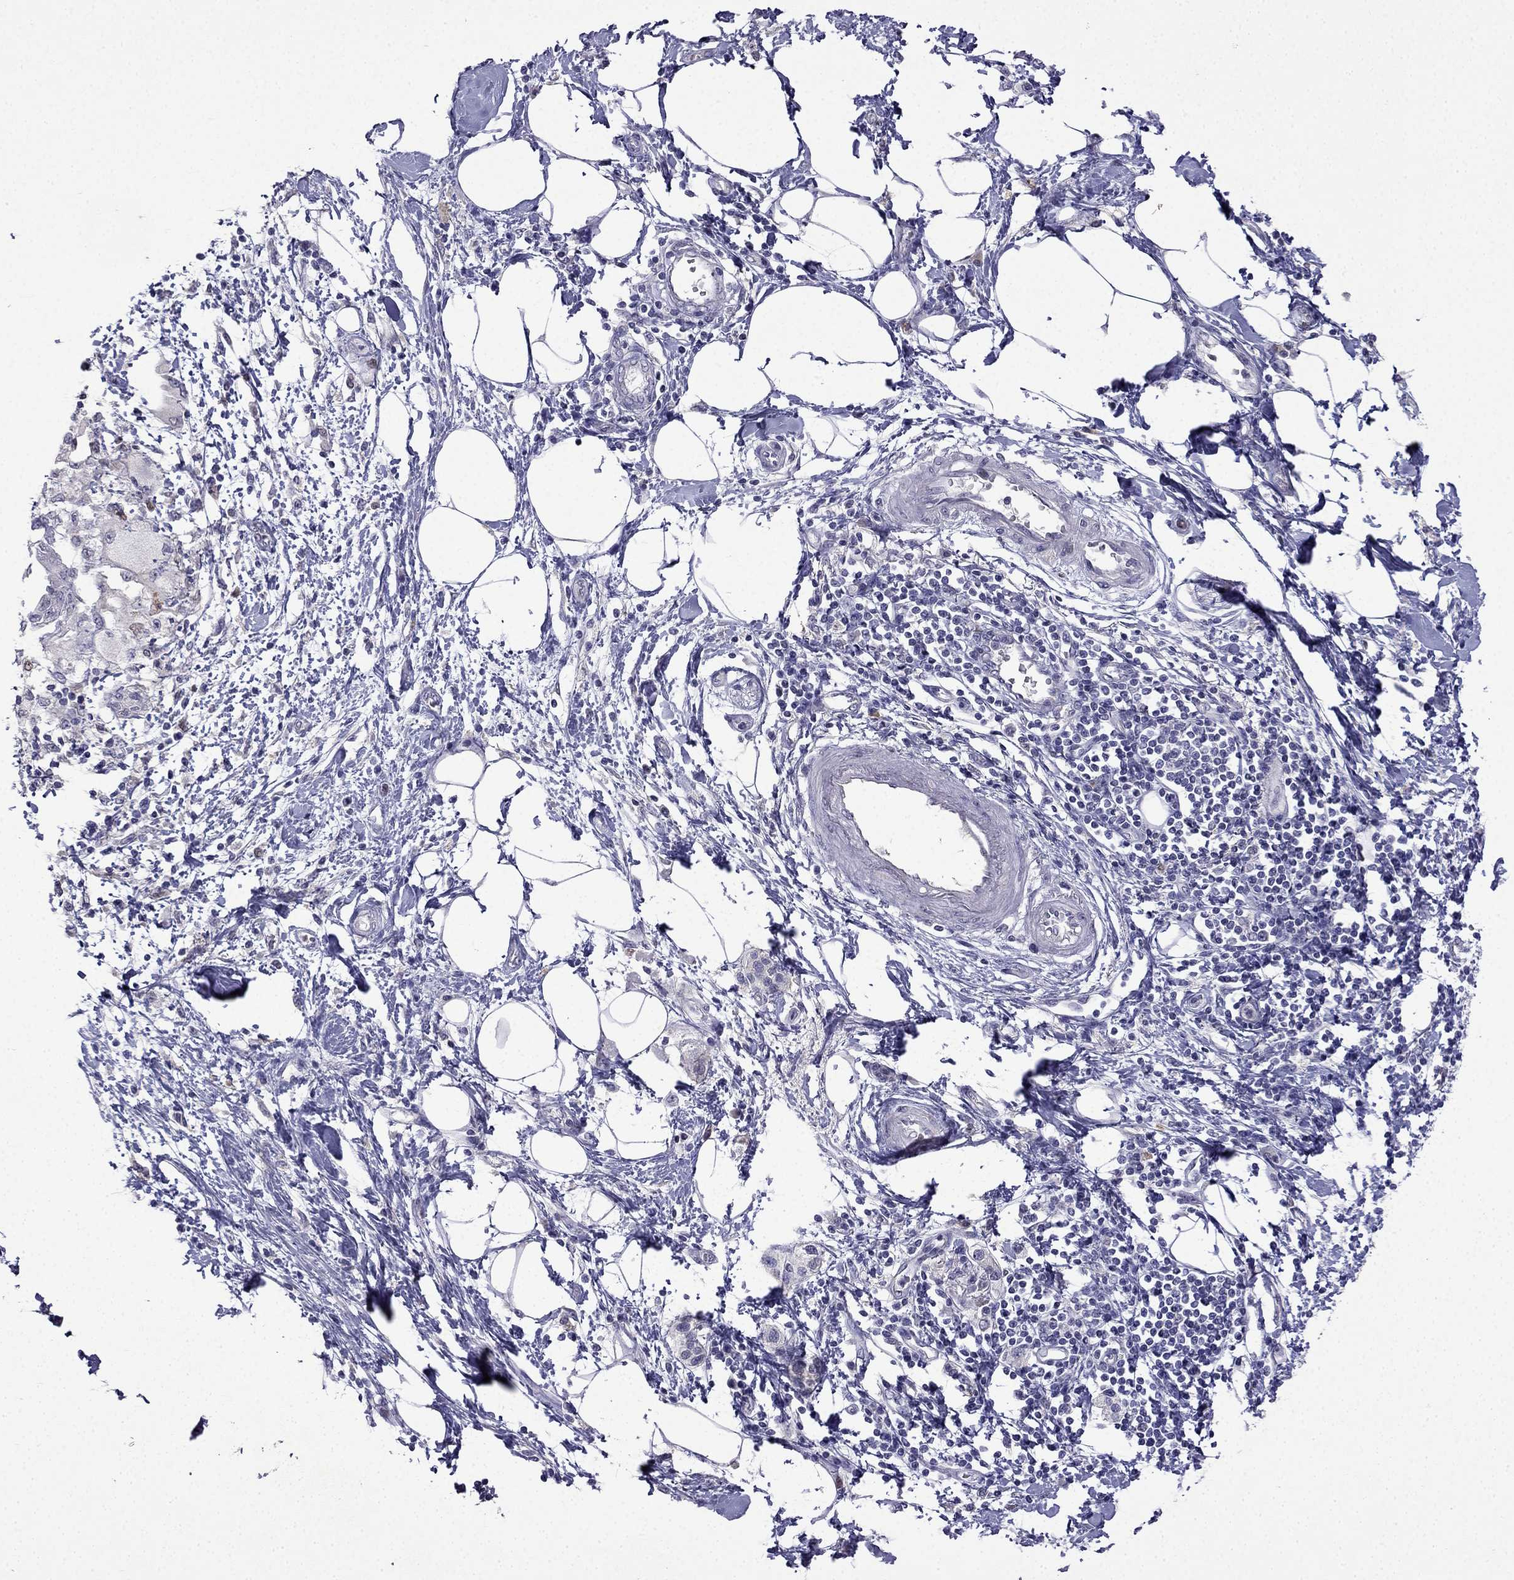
{"staining": {"intensity": "weak", "quantity": "<25%", "location": "nuclear"}, "tissue": "pancreatic cancer", "cell_type": "Tumor cells", "image_type": "cancer", "snomed": [{"axis": "morphology", "description": "Normal tissue, NOS"}, {"axis": "morphology", "description": "Adenocarcinoma, NOS"}, {"axis": "topography", "description": "Pancreas"}, {"axis": "topography", "description": "Duodenum"}], "caption": "Immunohistochemical staining of pancreatic adenocarcinoma displays no significant expression in tumor cells.", "gene": "UHRF1", "patient": {"sex": "female", "age": 60}}